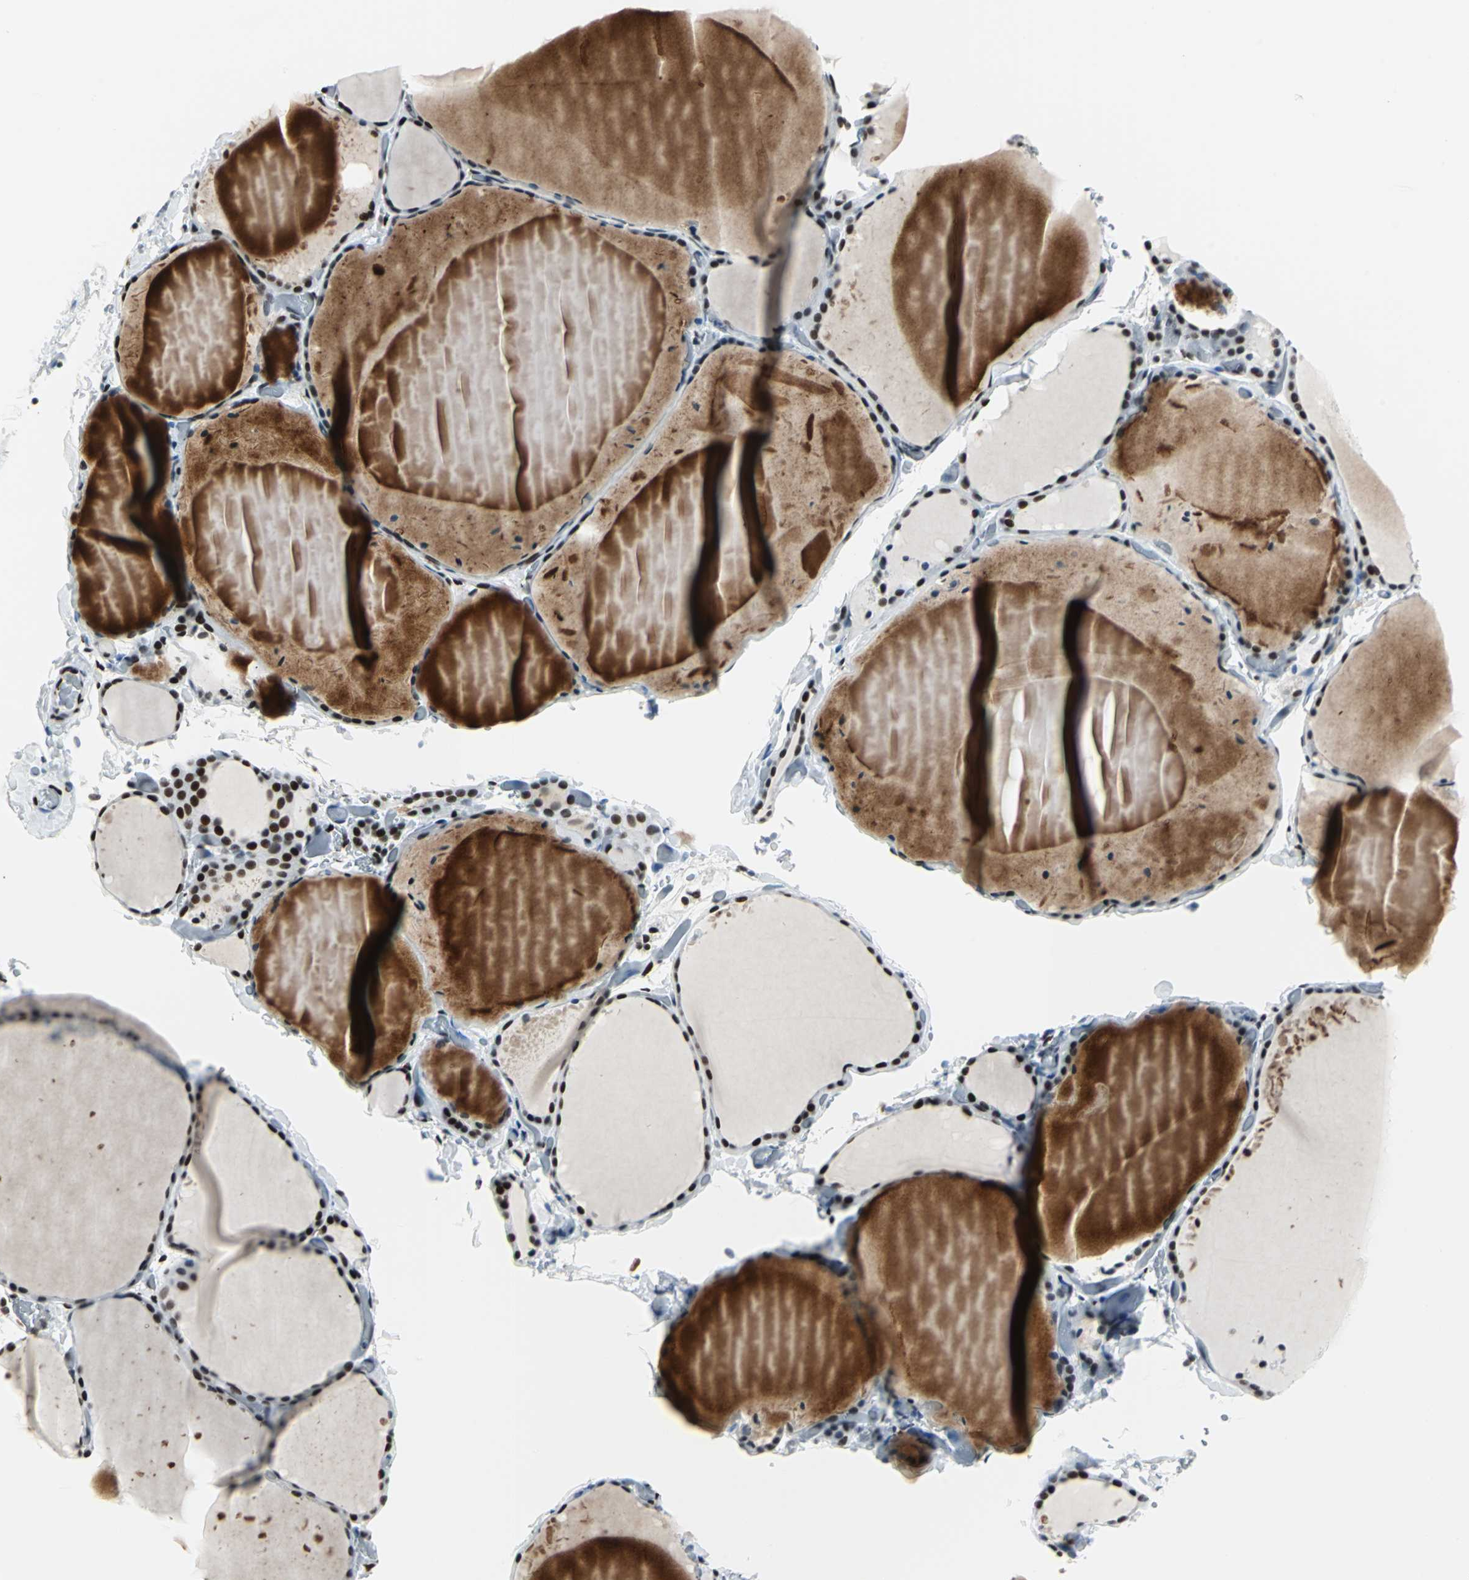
{"staining": {"intensity": "strong", "quantity": ">75%", "location": "nuclear"}, "tissue": "thyroid gland", "cell_type": "Glandular cells", "image_type": "normal", "snomed": [{"axis": "morphology", "description": "Normal tissue, NOS"}, {"axis": "topography", "description": "Thyroid gland"}], "caption": "Immunohistochemistry micrograph of normal thyroid gland: human thyroid gland stained using immunohistochemistry reveals high levels of strong protein expression localized specifically in the nuclear of glandular cells, appearing as a nuclear brown color.", "gene": "HDAC2", "patient": {"sex": "female", "age": 22}}